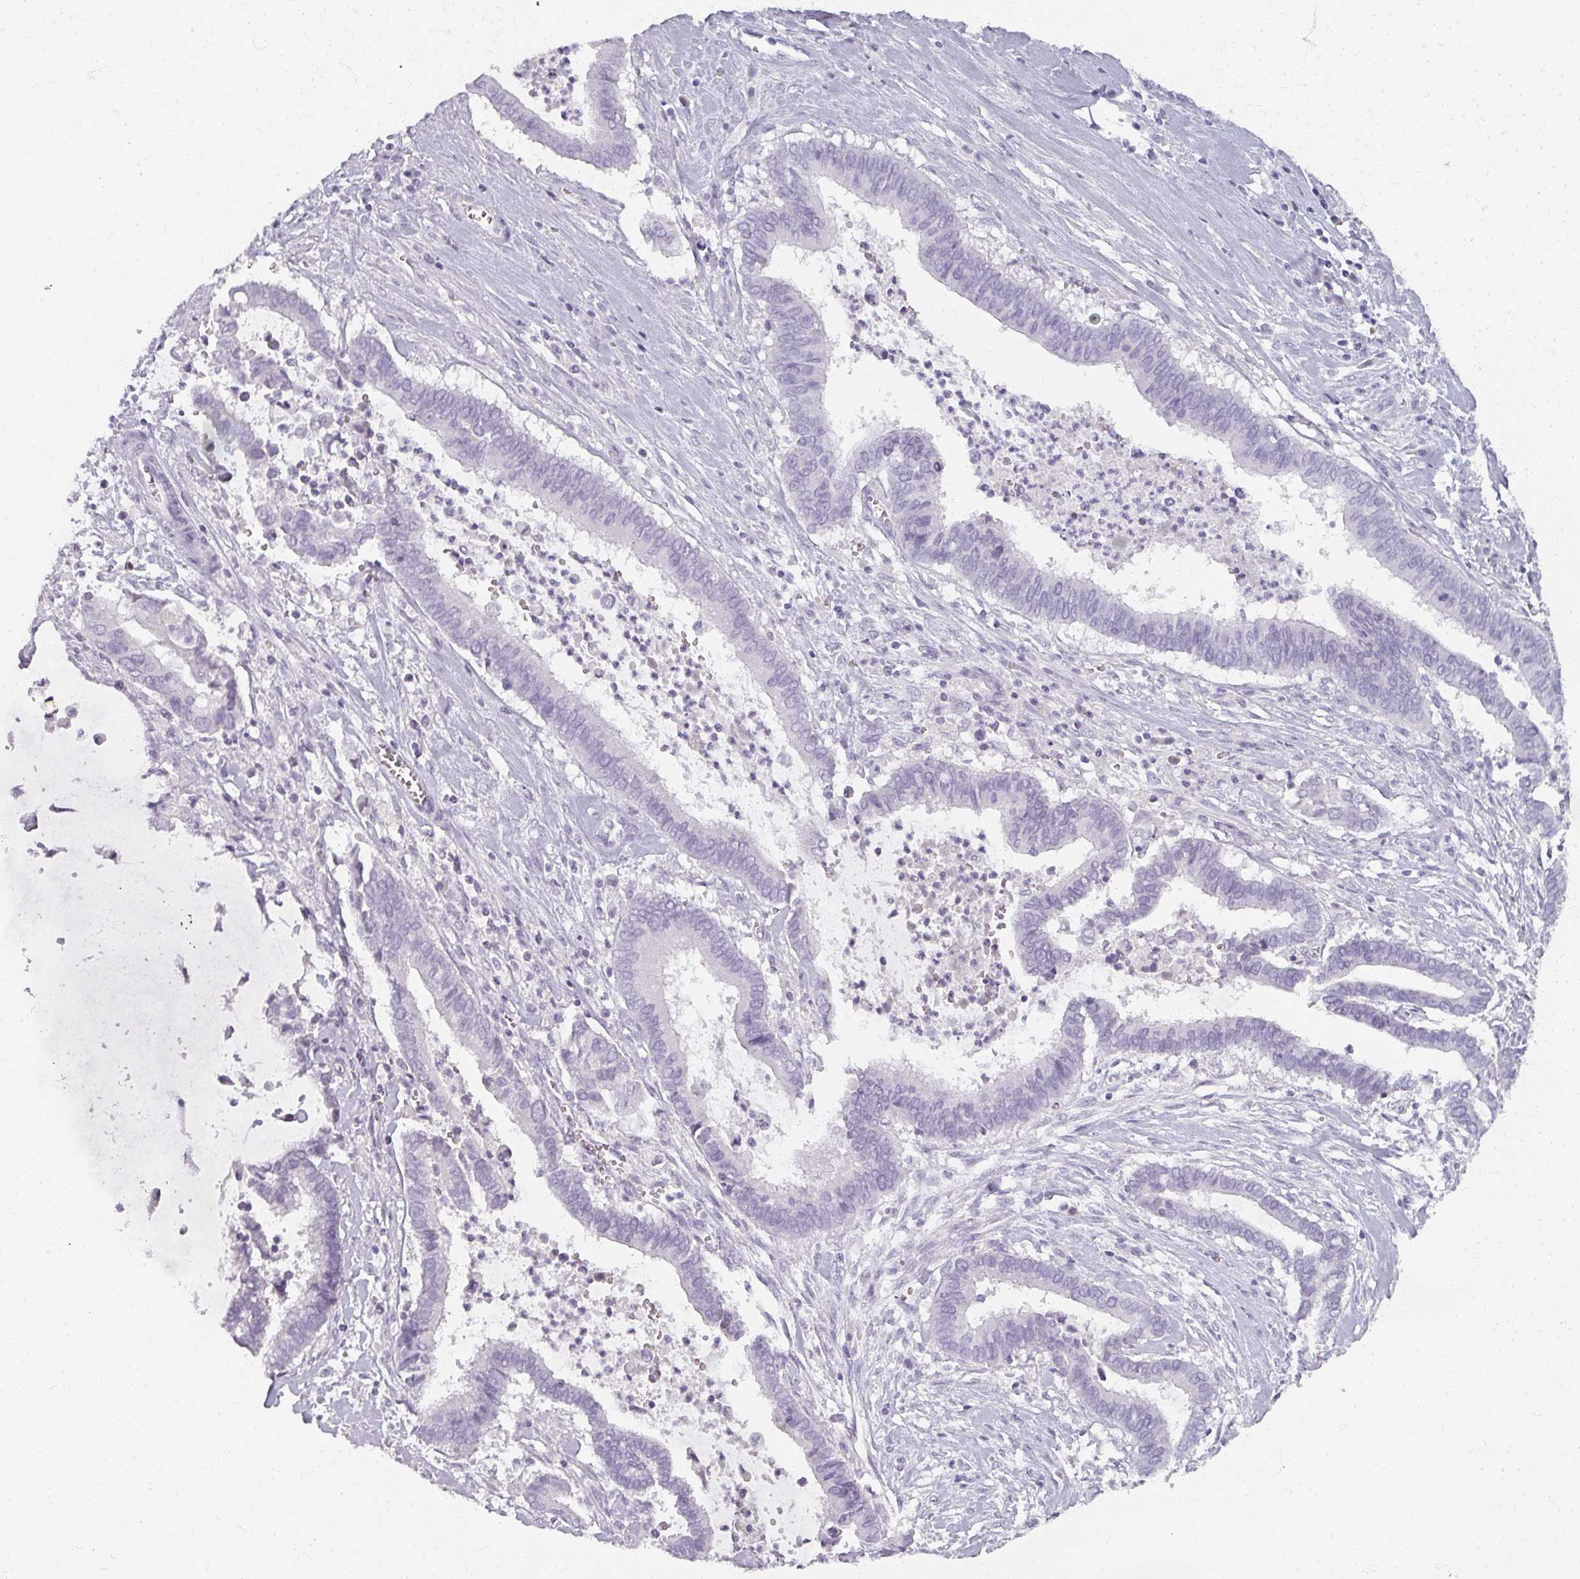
{"staining": {"intensity": "negative", "quantity": "none", "location": "none"}, "tissue": "cervical cancer", "cell_type": "Tumor cells", "image_type": "cancer", "snomed": [{"axis": "morphology", "description": "Adenocarcinoma, NOS"}, {"axis": "topography", "description": "Cervix"}], "caption": "A high-resolution micrograph shows immunohistochemistry (IHC) staining of cervical cancer, which exhibits no significant staining in tumor cells.", "gene": "REG3G", "patient": {"sex": "female", "age": 44}}